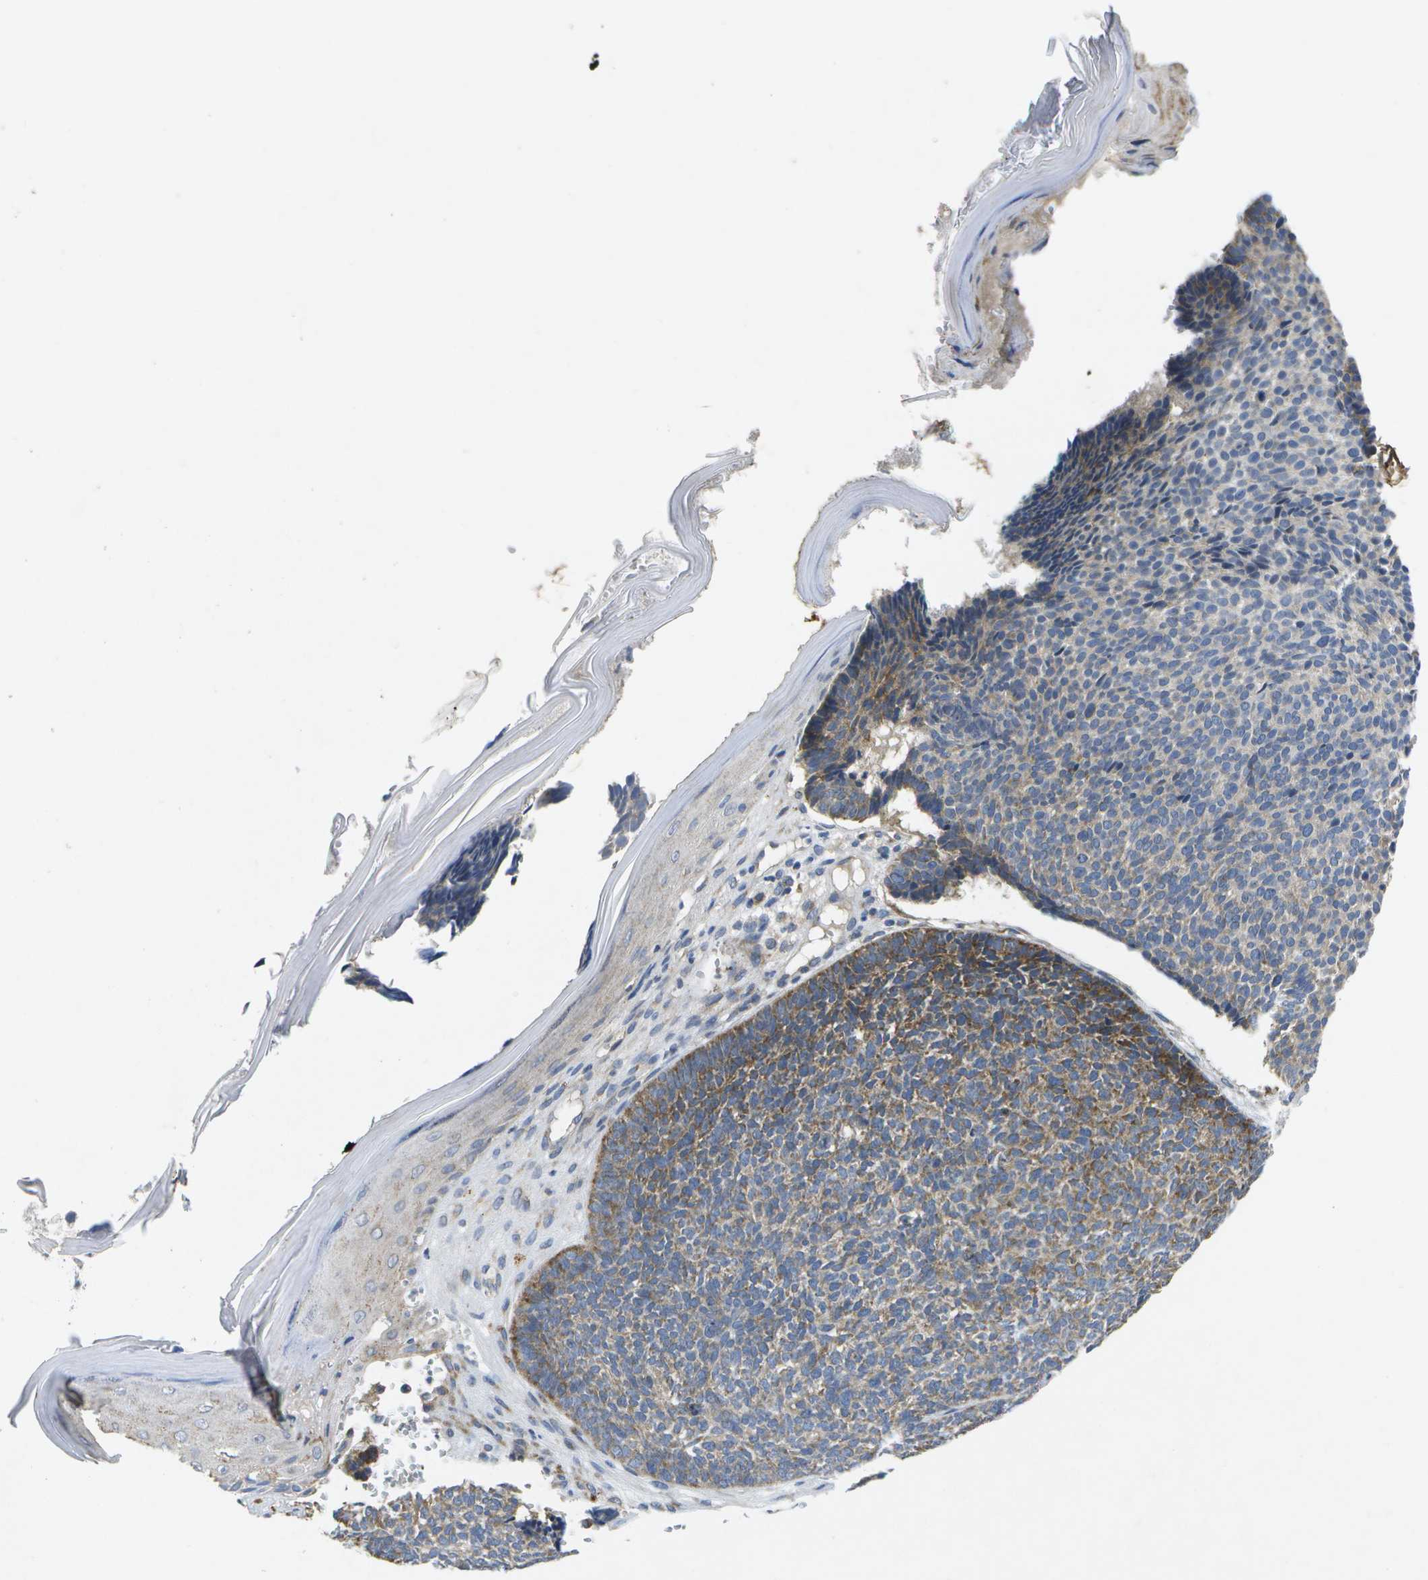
{"staining": {"intensity": "moderate", "quantity": "<25%", "location": "cytoplasmic/membranous"}, "tissue": "skin cancer", "cell_type": "Tumor cells", "image_type": "cancer", "snomed": [{"axis": "morphology", "description": "Basal cell carcinoma"}, {"axis": "topography", "description": "Skin"}], "caption": "An image of skin cancer (basal cell carcinoma) stained for a protein reveals moderate cytoplasmic/membranous brown staining in tumor cells.", "gene": "KDELR1", "patient": {"sex": "male", "age": 84}}